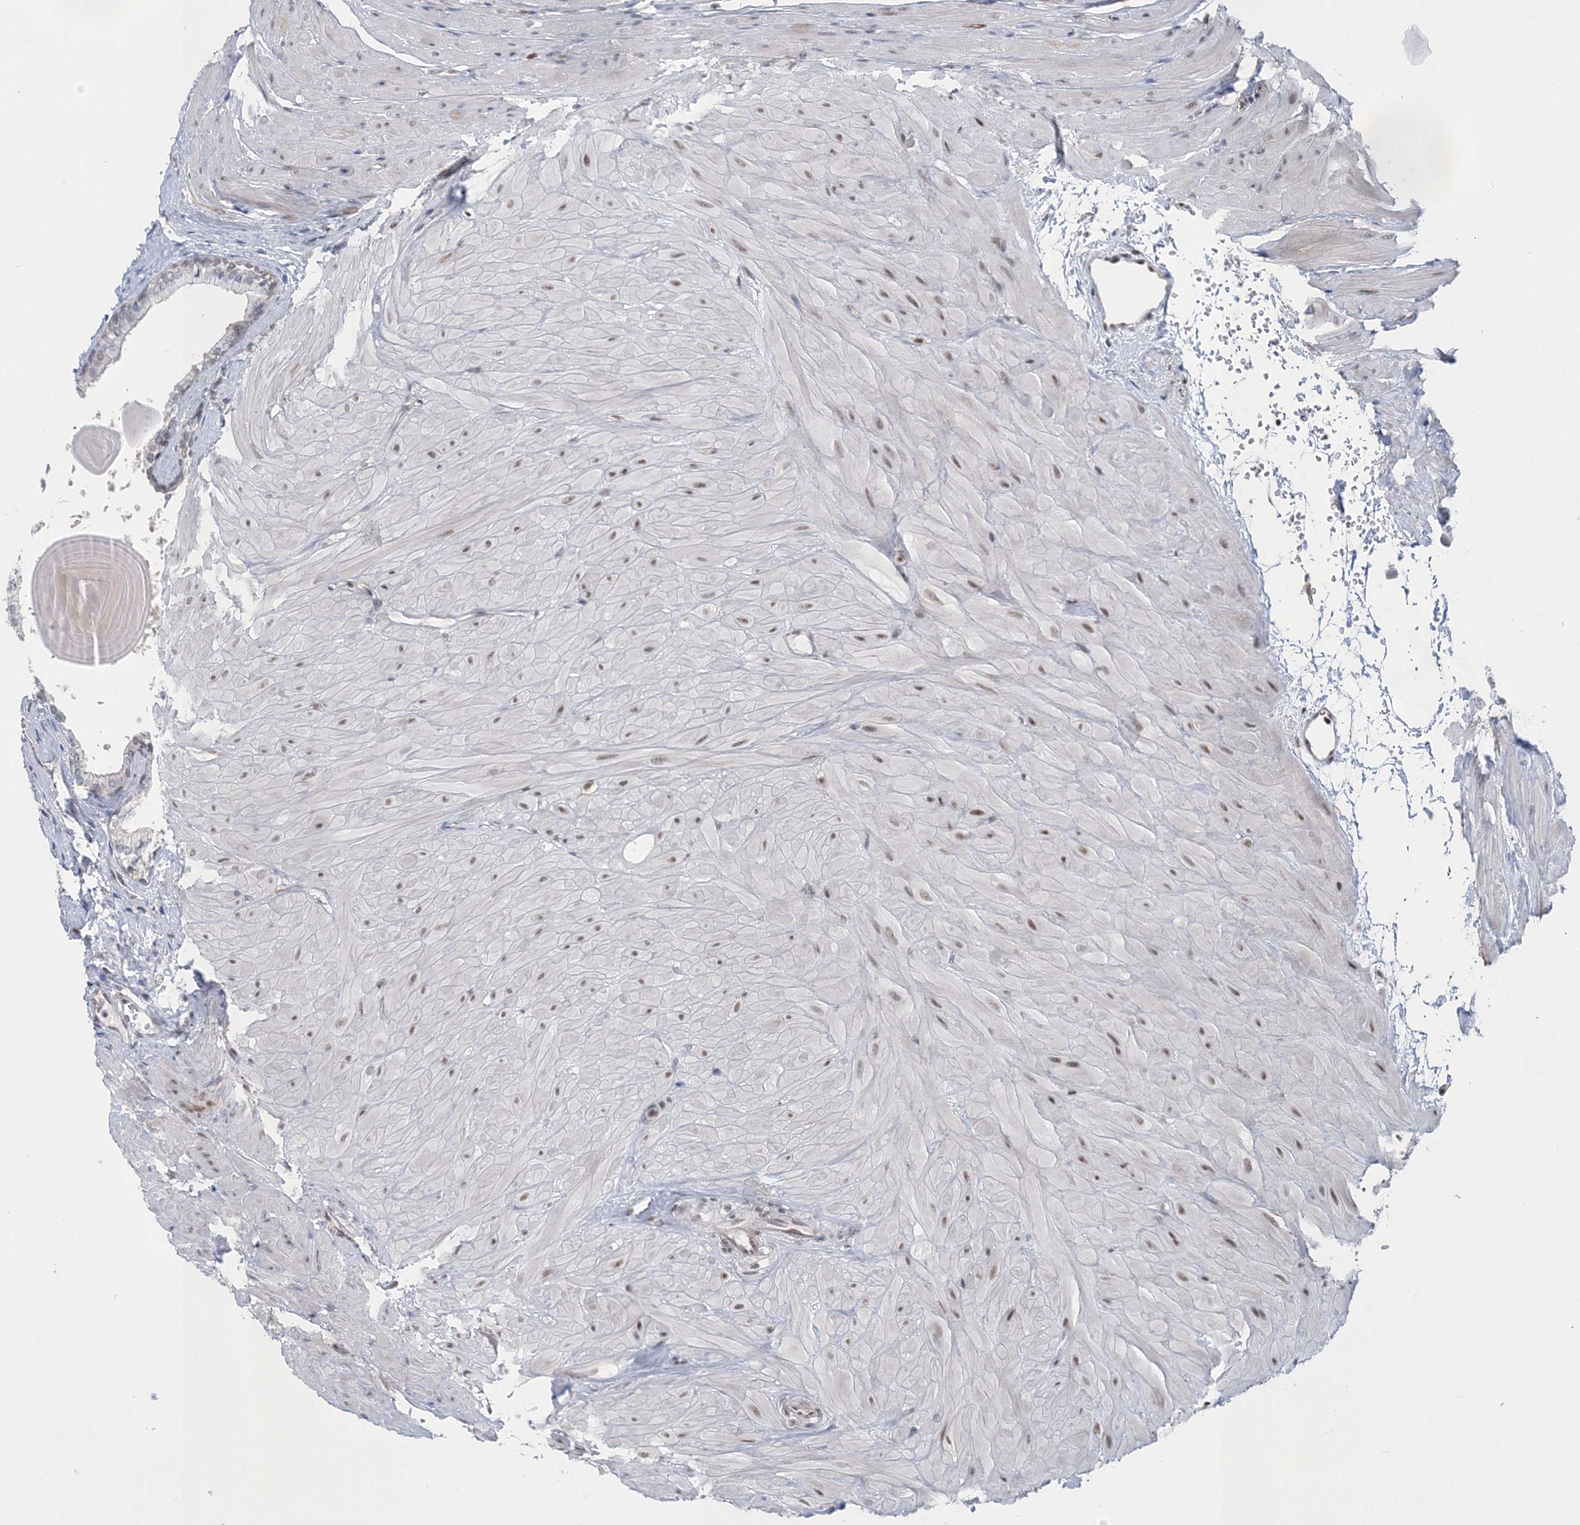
{"staining": {"intensity": "weak", "quantity": ">75%", "location": "nuclear"}, "tissue": "seminal vesicle", "cell_type": "Glandular cells", "image_type": "normal", "snomed": [{"axis": "morphology", "description": "Normal tissue, NOS"}, {"axis": "topography", "description": "Prostate"}, {"axis": "topography", "description": "Seminal veicle"}], "caption": "An image of human seminal vesicle stained for a protein displays weak nuclear brown staining in glandular cells. The staining was performed using DAB, with brown indicating positive protein expression. Nuclei are stained blue with hematoxylin.", "gene": "PDS5A", "patient": {"sex": "male", "age": 51}}